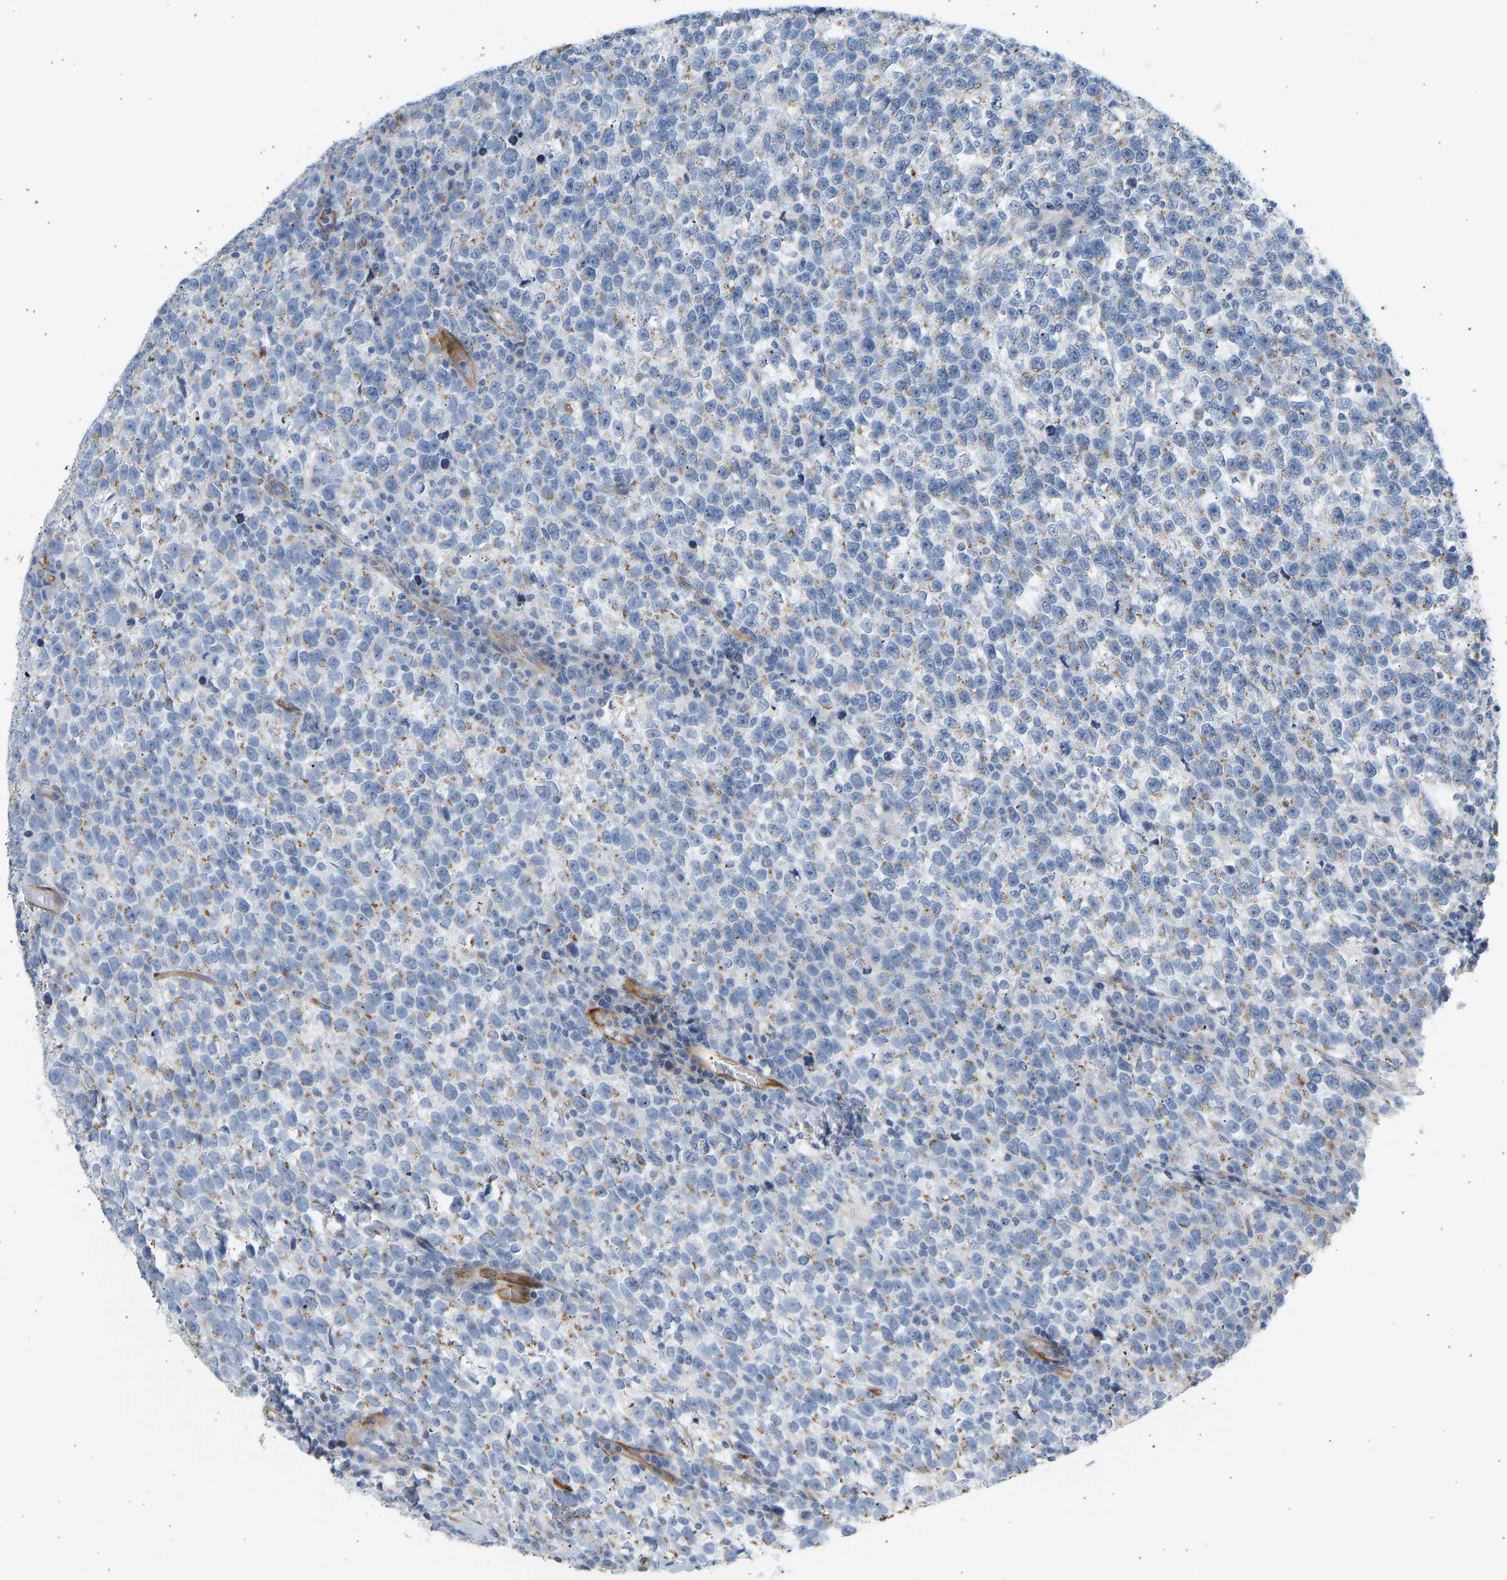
{"staining": {"intensity": "moderate", "quantity": "<25%", "location": "cytoplasmic/membranous"}, "tissue": "testis cancer", "cell_type": "Tumor cells", "image_type": "cancer", "snomed": [{"axis": "morphology", "description": "Normal tissue, NOS"}, {"axis": "morphology", "description": "Seminoma, NOS"}, {"axis": "topography", "description": "Testis"}], "caption": "Testis seminoma stained with a brown dye reveals moderate cytoplasmic/membranous positive expression in approximately <25% of tumor cells.", "gene": "SLC30A7", "patient": {"sex": "male", "age": 43}}